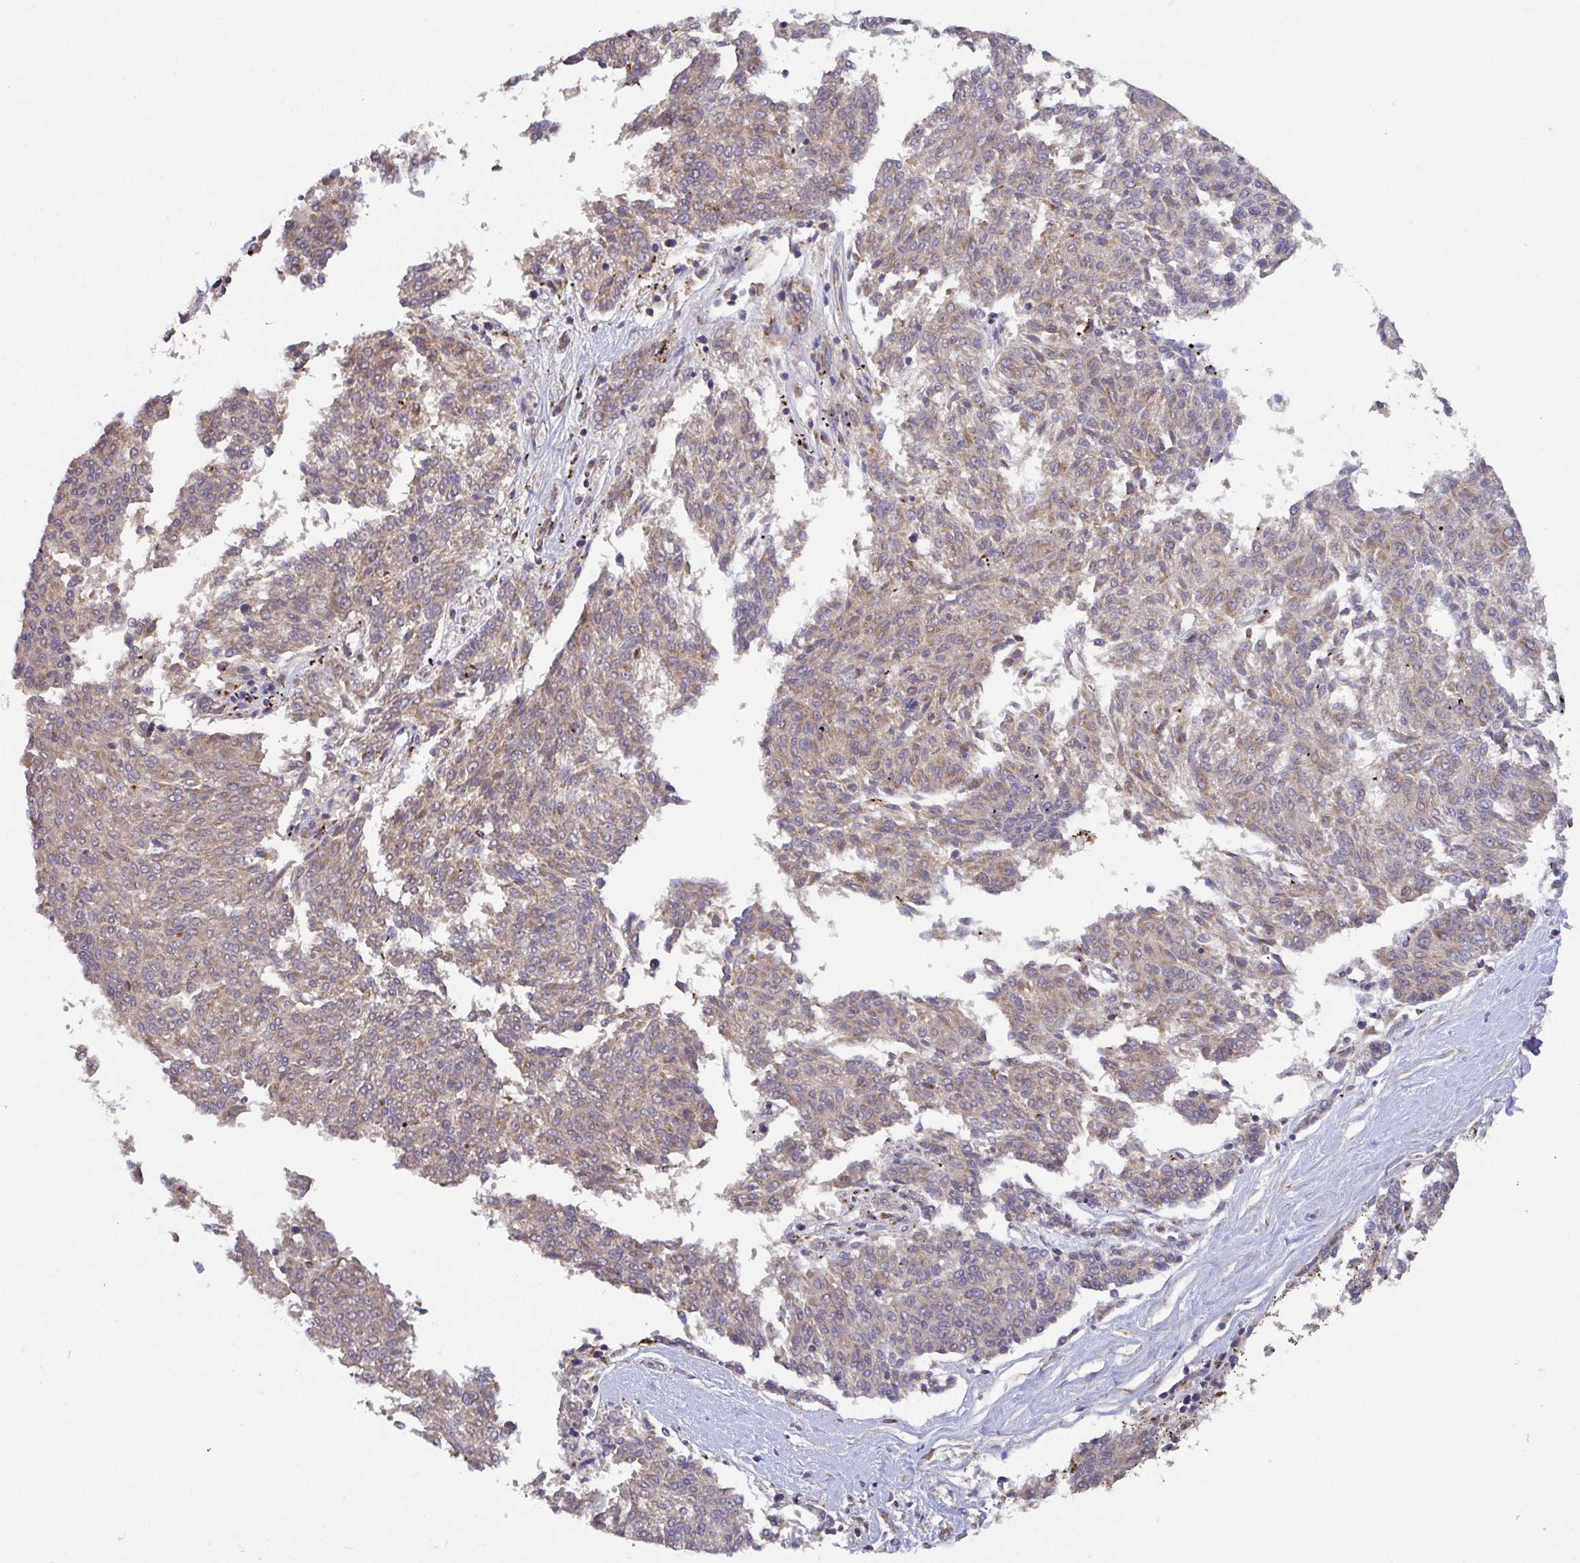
{"staining": {"intensity": "weak", "quantity": "25%-75%", "location": "cytoplasmic/membranous"}, "tissue": "melanoma", "cell_type": "Tumor cells", "image_type": "cancer", "snomed": [{"axis": "morphology", "description": "Malignant melanoma, NOS"}, {"axis": "topography", "description": "Skin"}], "caption": "Protein expression analysis of human melanoma reveals weak cytoplasmic/membranous expression in approximately 25%-75% of tumor cells. (IHC, brightfield microscopy, high magnification).", "gene": "TM9SF4", "patient": {"sex": "female", "age": 72}}